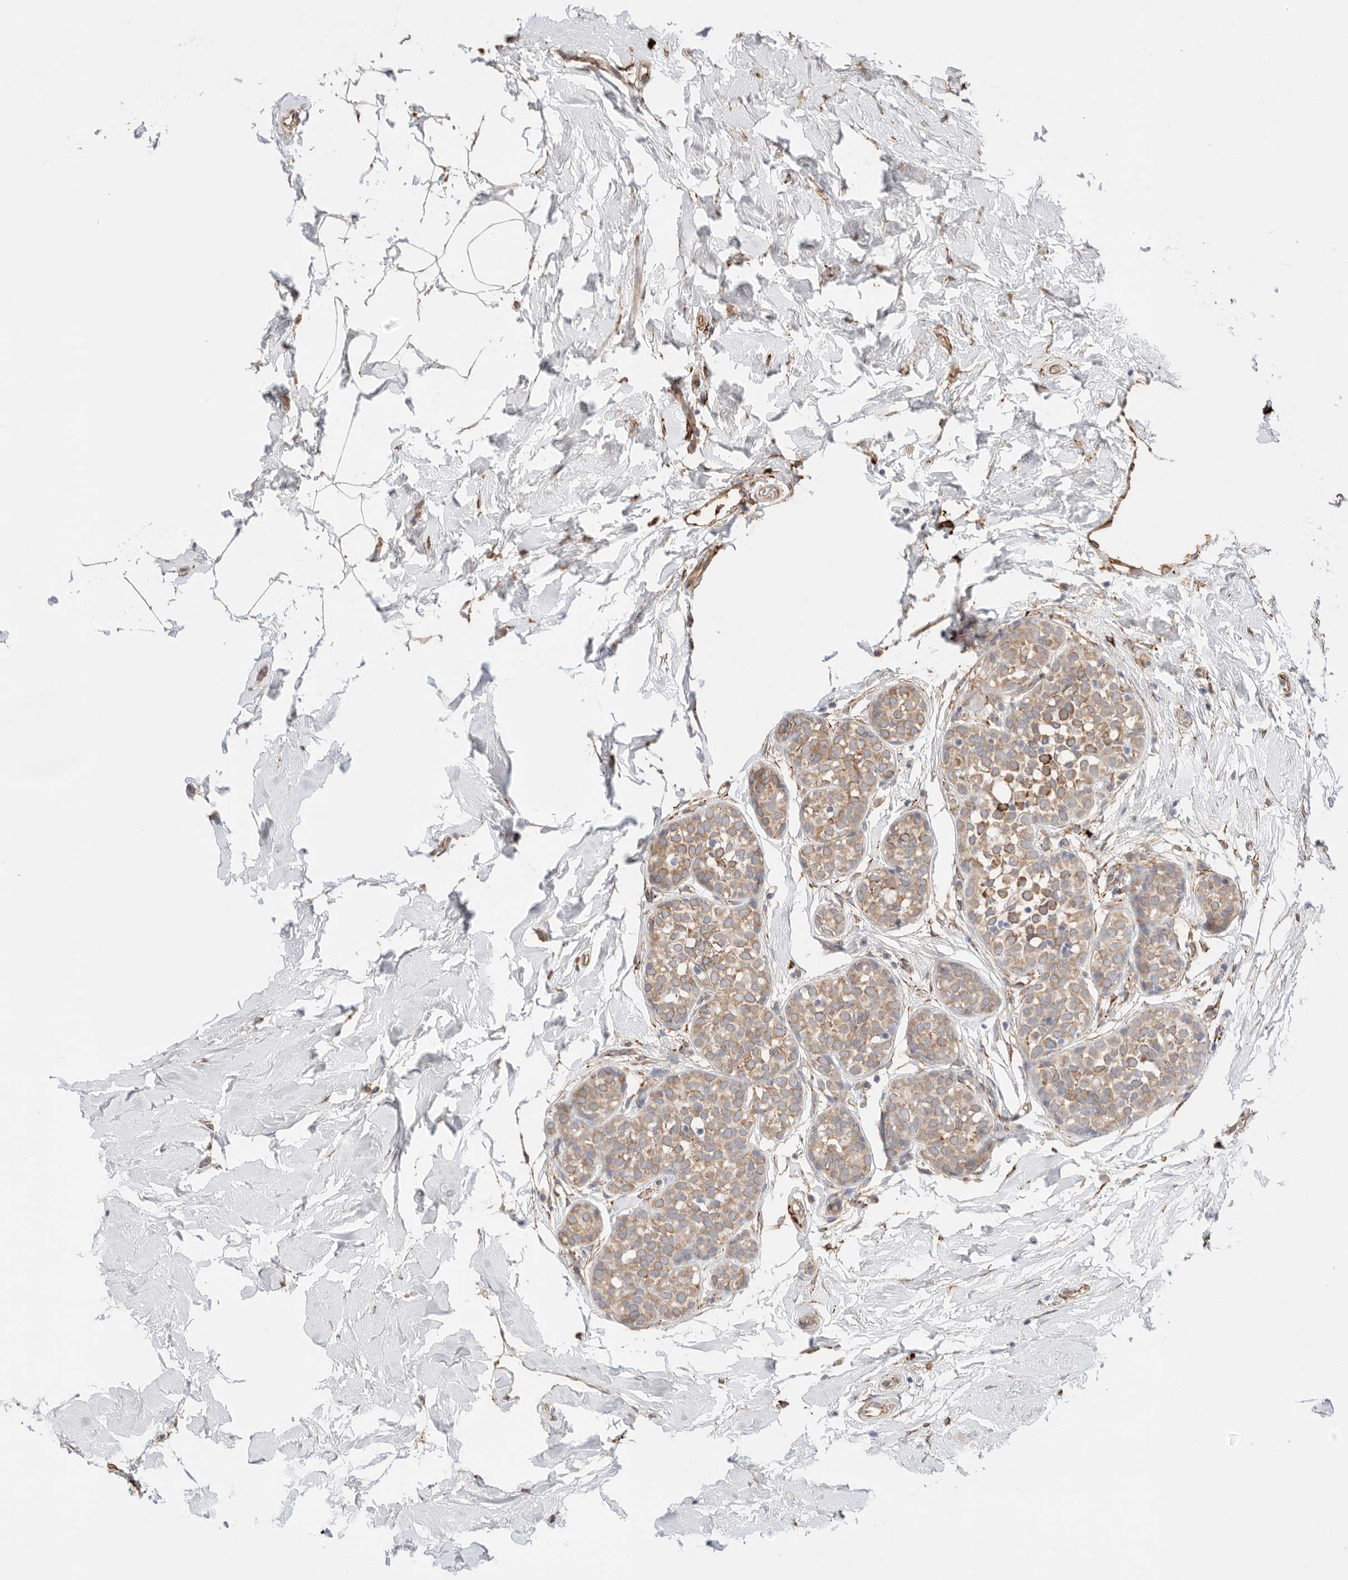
{"staining": {"intensity": "moderate", "quantity": ">75%", "location": "cytoplasmic/membranous"}, "tissue": "breast cancer", "cell_type": "Tumor cells", "image_type": "cancer", "snomed": [{"axis": "morphology", "description": "Duct carcinoma"}, {"axis": "topography", "description": "Breast"}], "caption": "High-magnification brightfield microscopy of invasive ductal carcinoma (breast) stained with DAB (3,3'-diaminobenzidine) (brown) and counterstained with hematoxylin (blue). tumor cells exhibit moderate cytoplasmic/membranous staining is identified in approximately>75% of cells. (DAB IHC with brightfield microscopy, high magnification).", "gene": "BLOC1S5", "patient": {"sex": "female", "age": 55}}